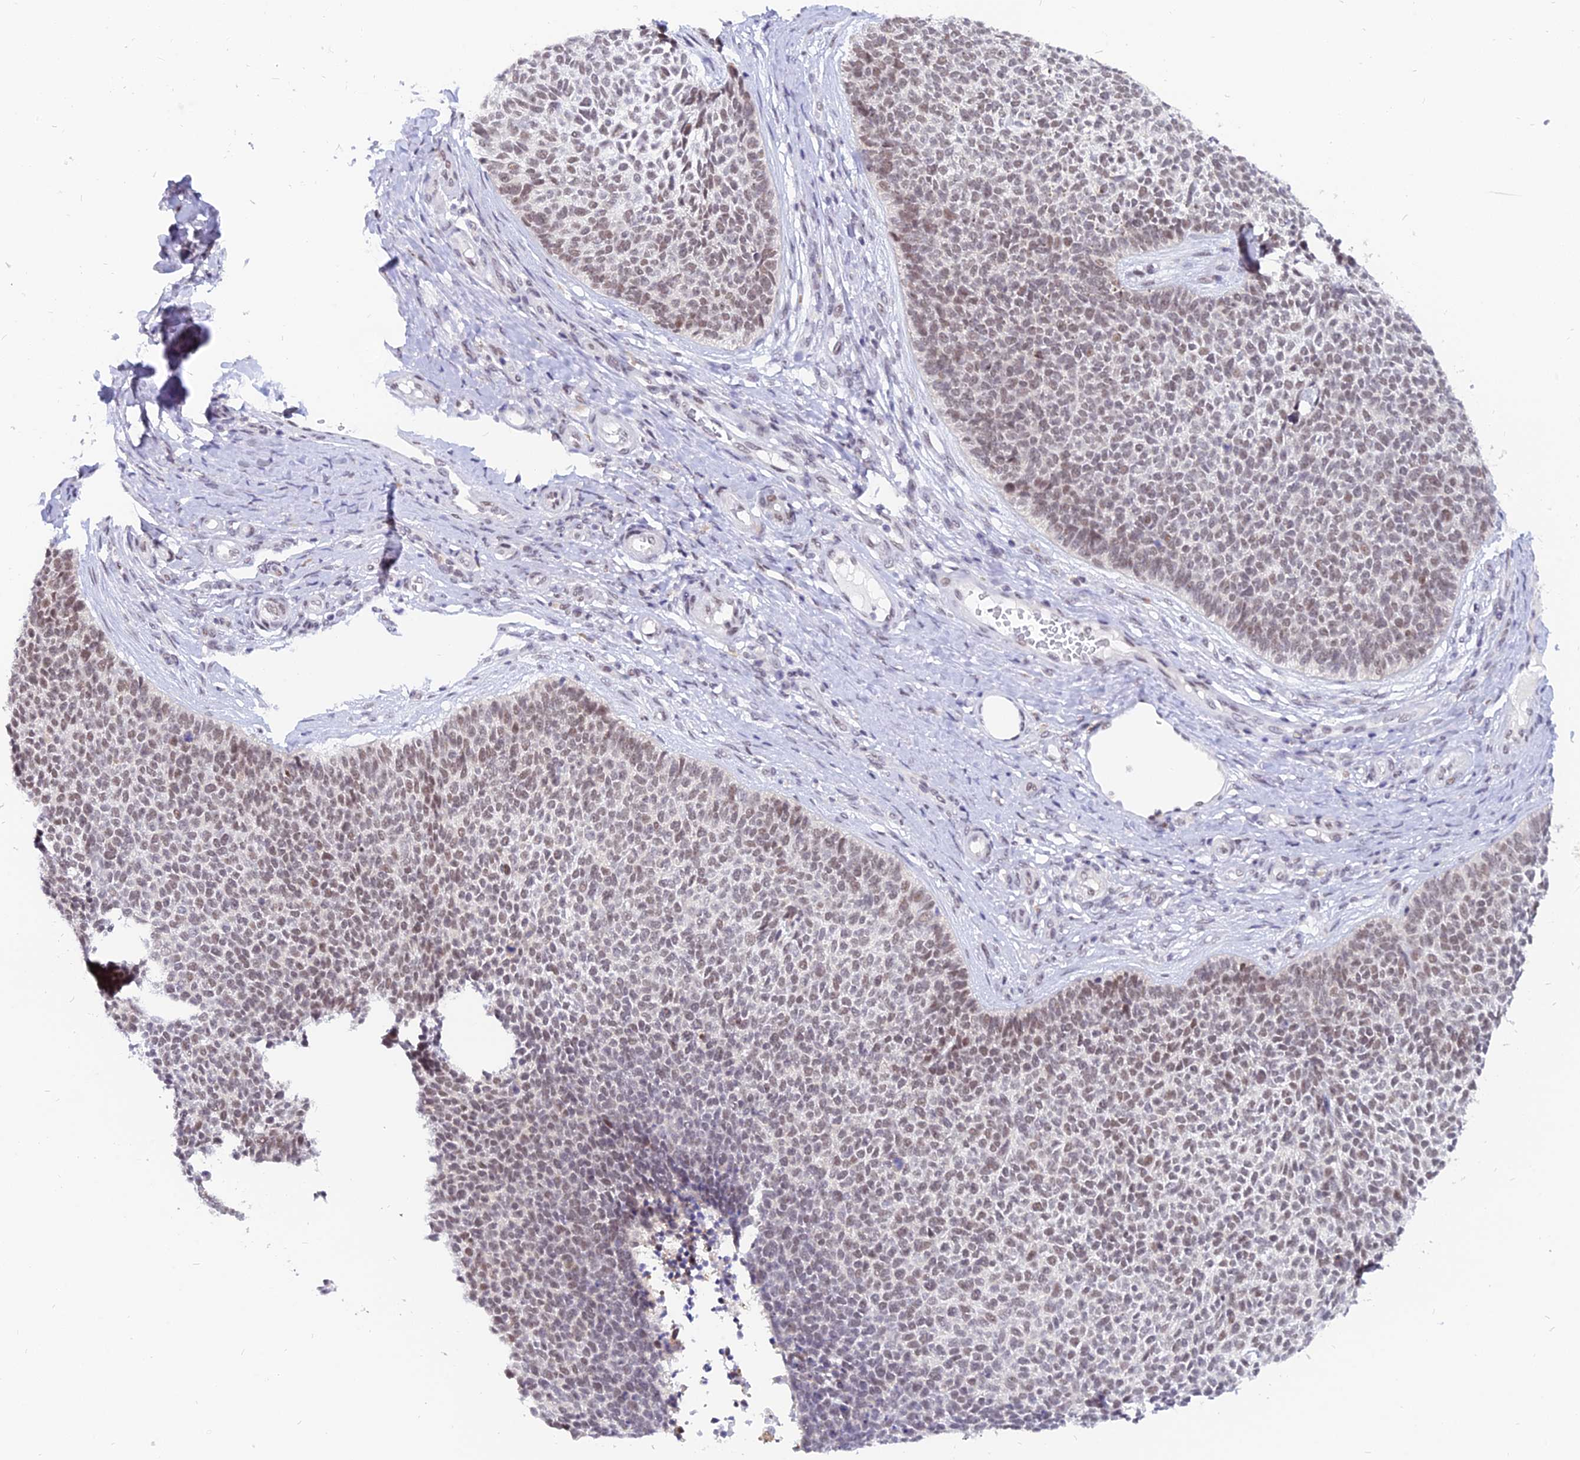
{"staining": {"intensity": "weak", "quantity": "25%-75%", "location": "nuclear"}, "tissue": "skin cancer", "cell_type": "Tumor cells", "image_type": "cancer", "snomed": [{"axis": "morphology", "description": "Basal cell carcinoma"}, {"axis": "topography", "description": "Skin"}], "caption": "Weak nuclear protein positivity is present in approximately 25%-75% of tumor cells in skin basal cell carcinoma.", "gene": "DPY30", "patient": {"sex": "female", "age": 84}}